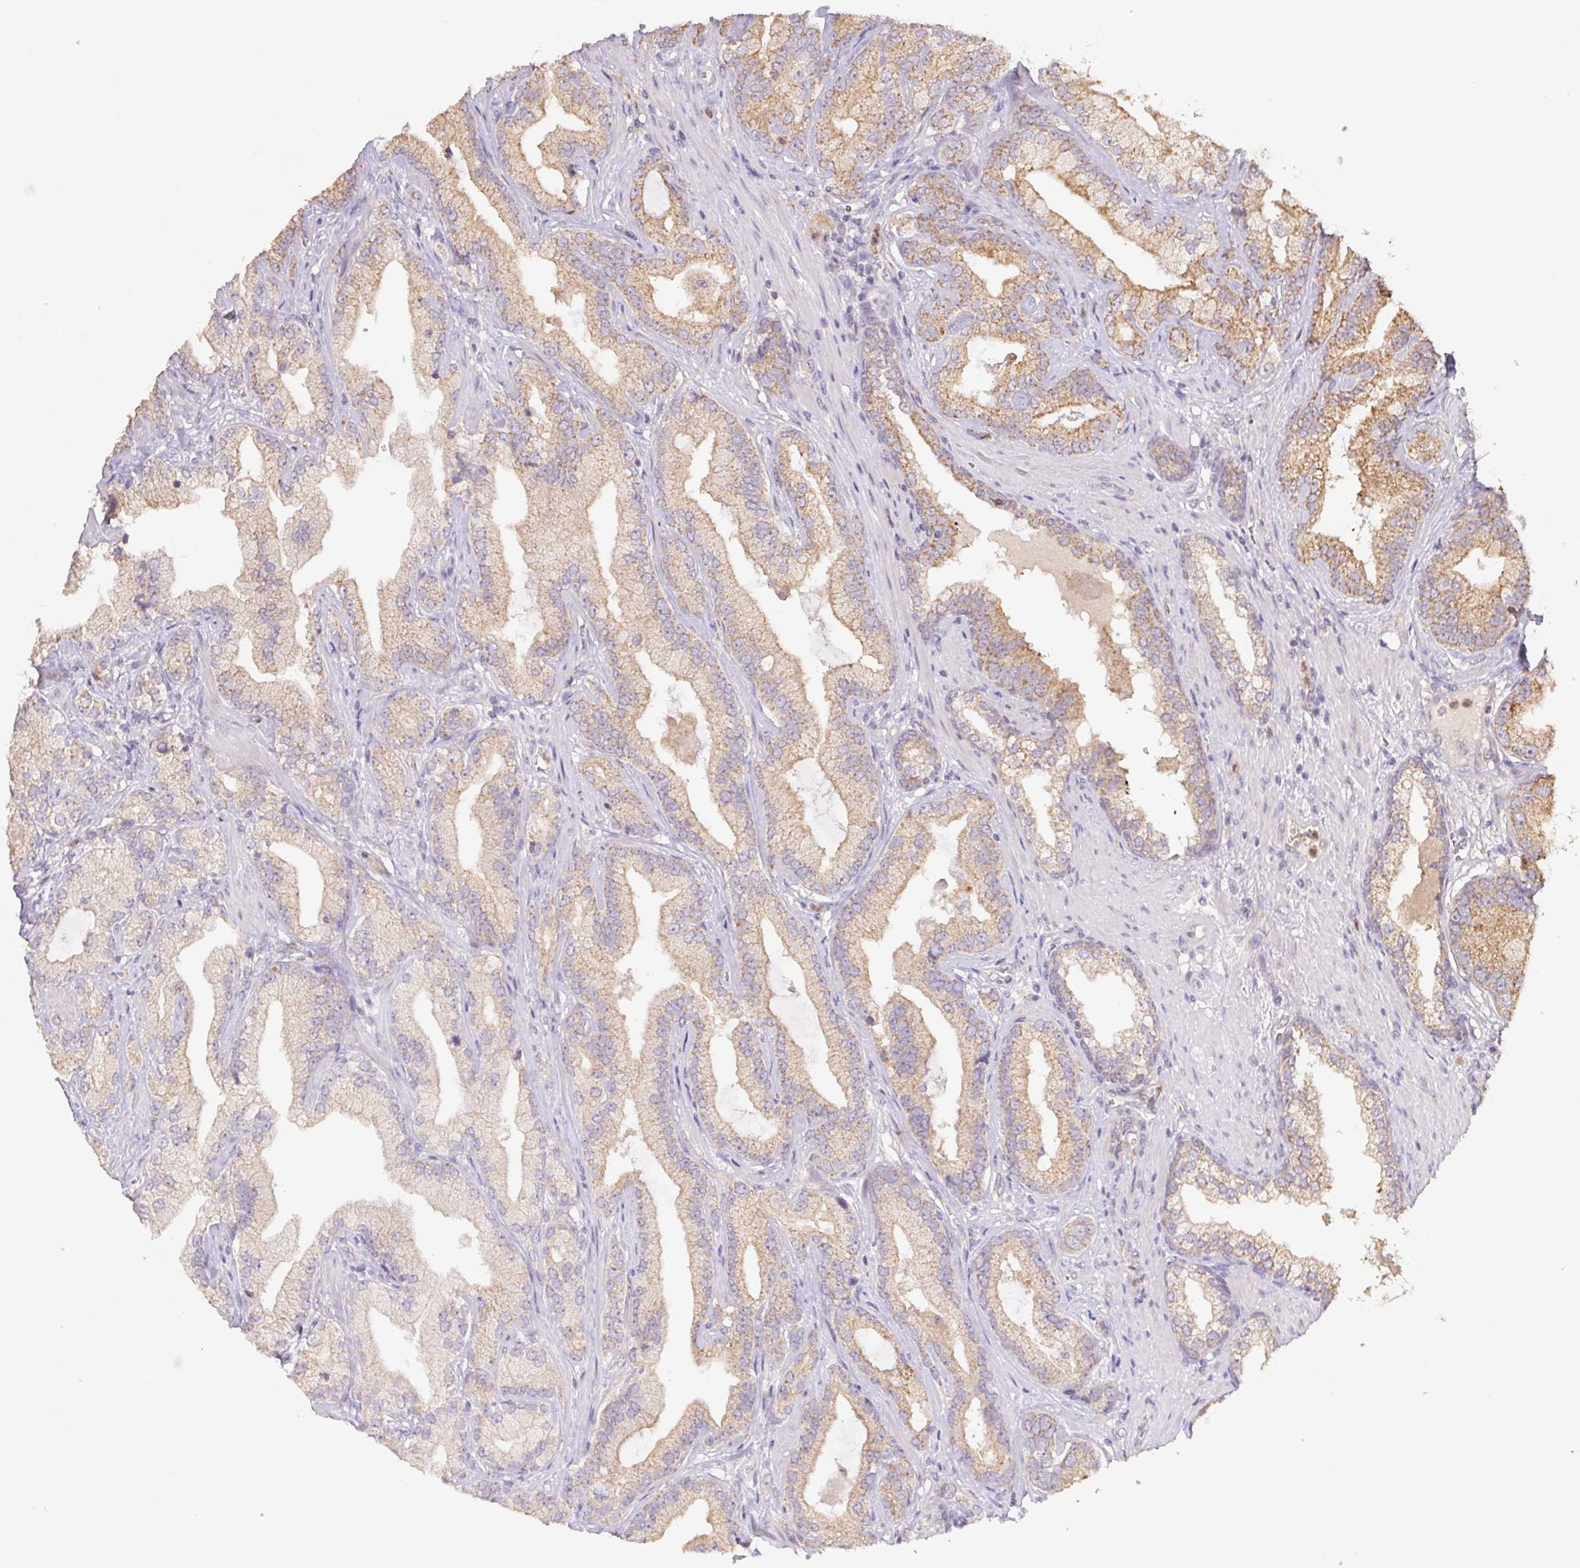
{"staining": {"intensity": "moderate", "quantity": ">75%", "location": "cytoplasmic/membranous"}, "tissue": "prostate cancer", "cell_type": "Tumor cells", "image_type": "cancer", "snomed": [{"axis": "morphology", "description": "Adenocarcinoma, Low grade"}, {"axis": "topography", "description": "Prostate"}], "caption": "A brown stain highlights moderate cytoplasmic/membranous expression of a protein in prostate cancer tumor cells.", "gene": "RAB11A", "patient": {"sex": "male", "age": 62}}